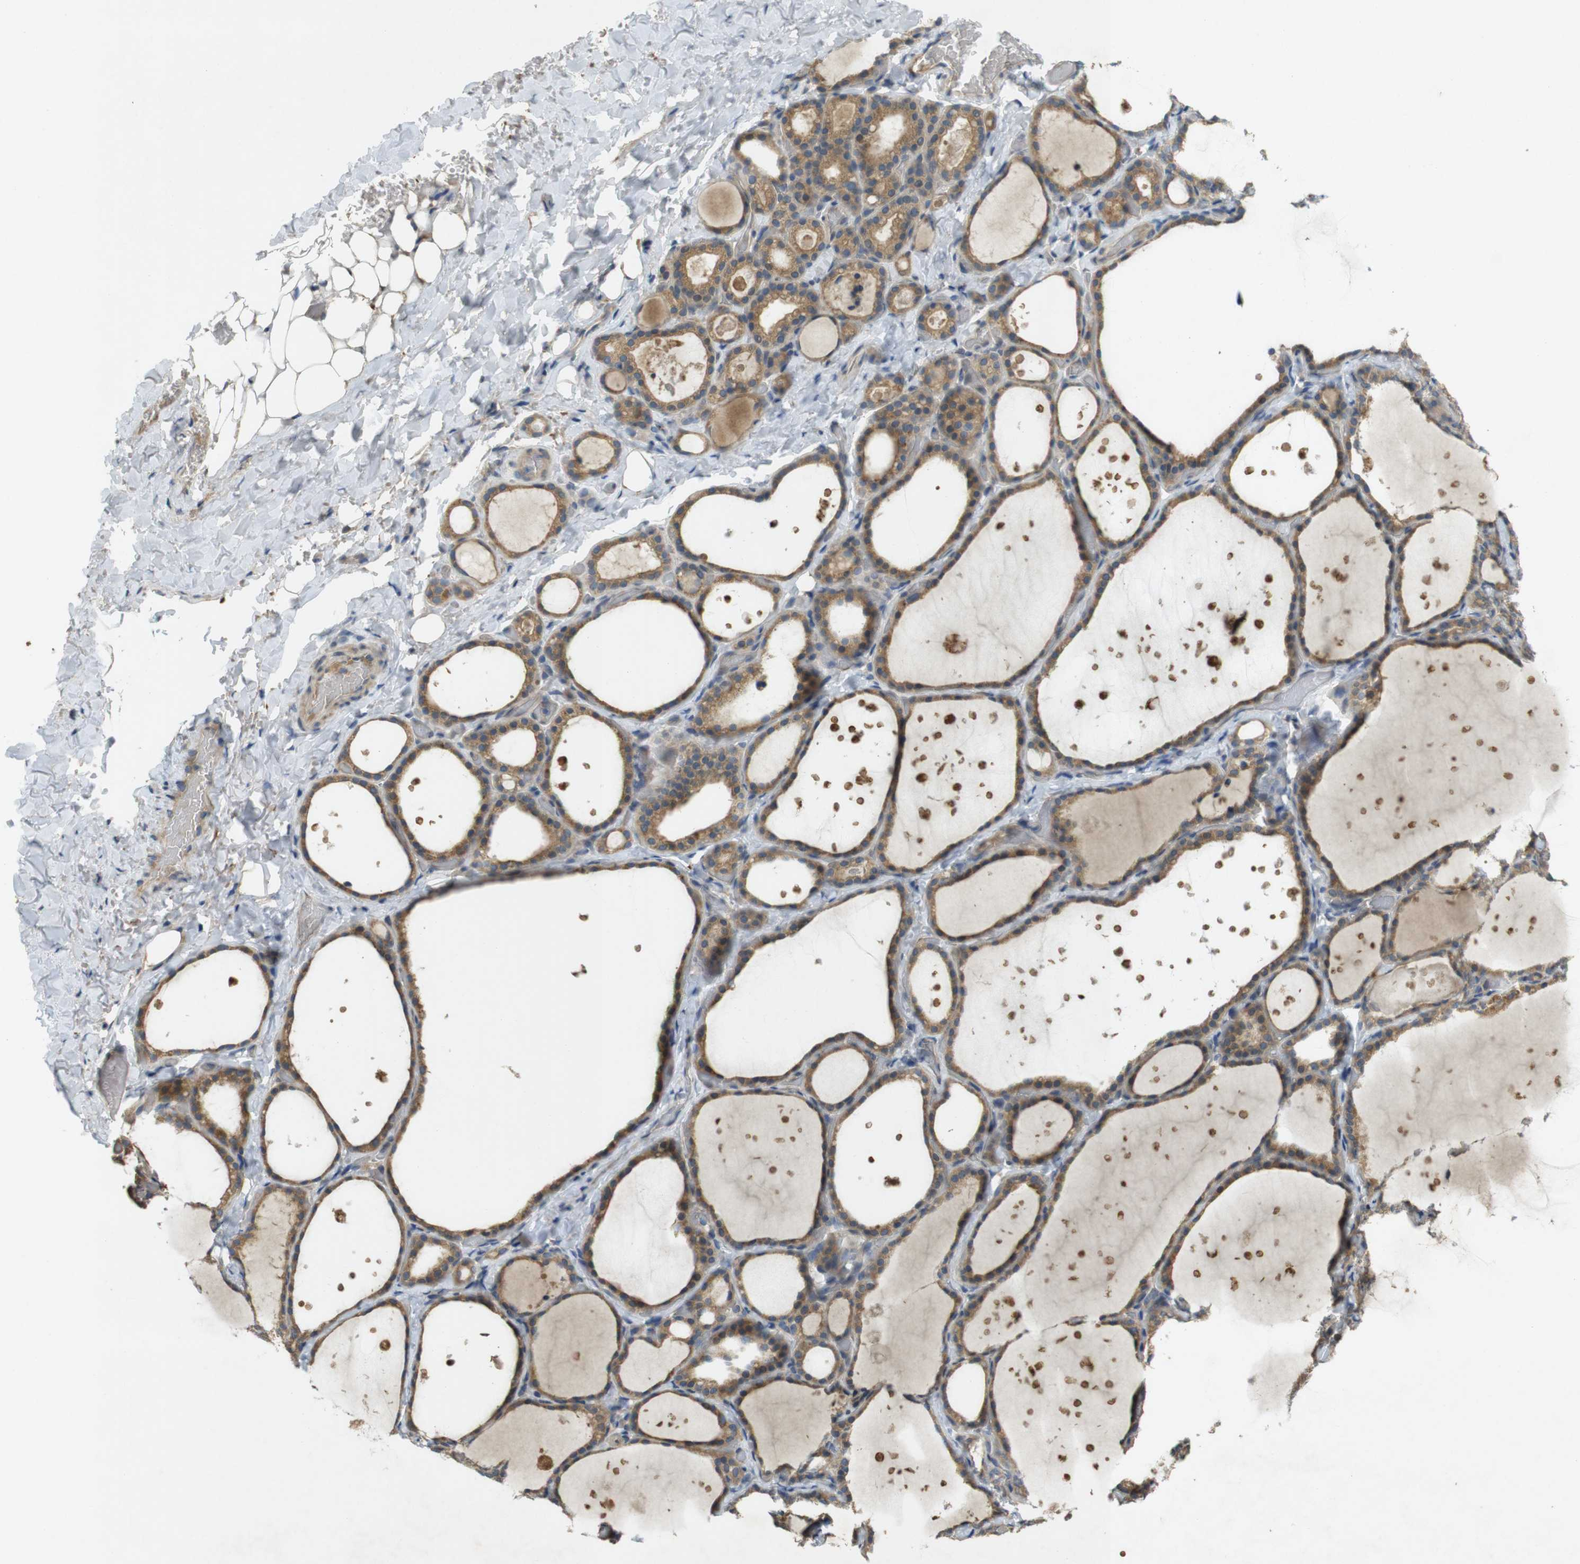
{"staining": {"intensity": "moderate", "quantity": ">75%", "location": "cytoplasmic/membranous"}, "tissue": "thyroid gland", "cell_type": "Glandular cells", "image_type": "normal", "snomed": [{"axis": "morphology", "description": "Normal tissue, NOS"}, {"axis": "topography", "description": "Thyroid gland"}], "caption": "A histopathology image showing moderate cytoplasmic/membranous staining in approximately >75% of glandular cells in benign thyroid gland, as visualized by brown immunohistochemical staining.", "gene": "CLTC", "patient": {"sex": "female", "age": 44}}